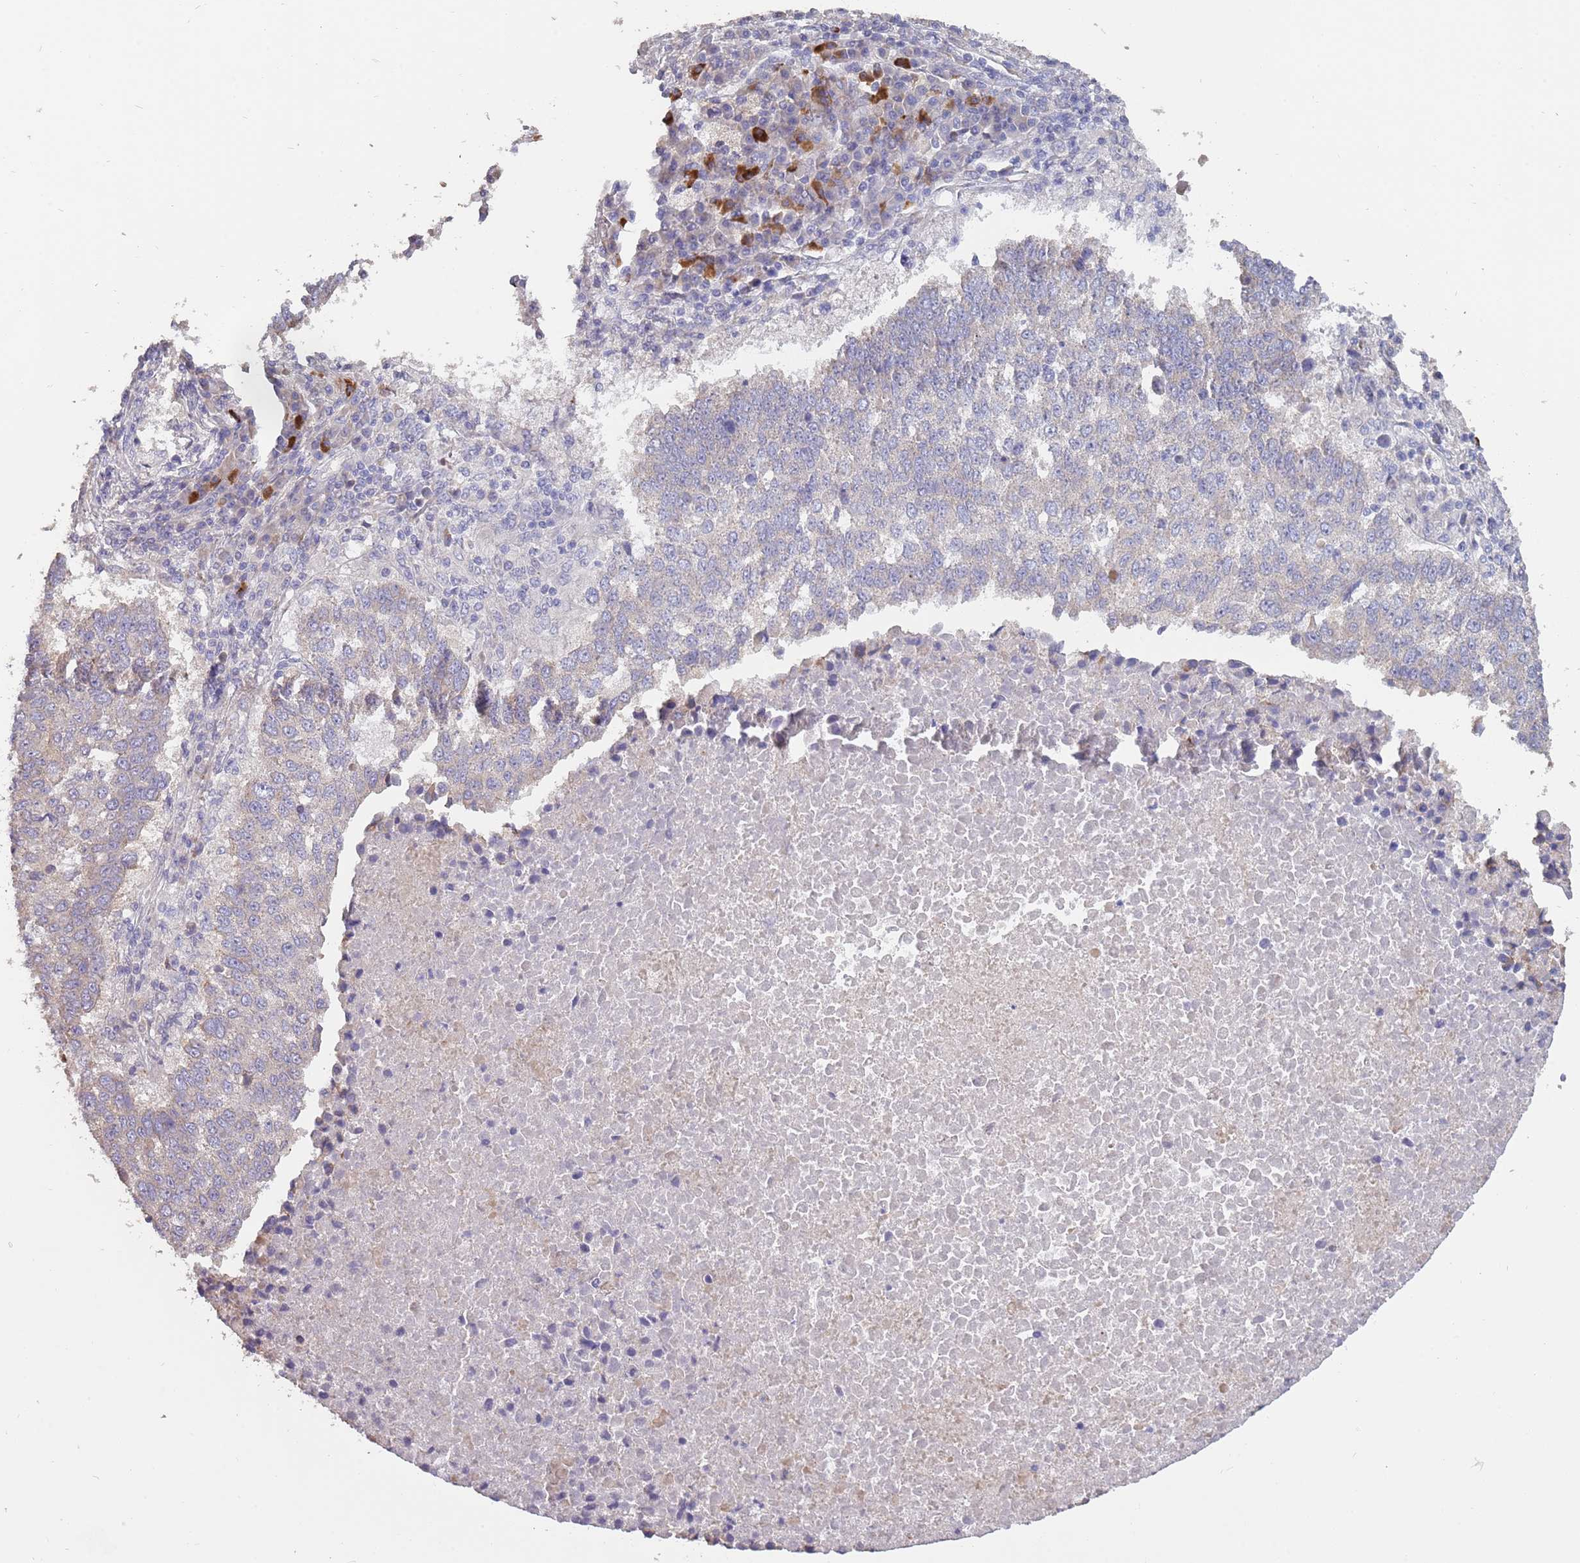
{"staining": {"intensity": "weak", "quantity": "<25%", "location": "cytoplasmic/membranous"}, "tissue": "lung cancer", "cell_type": "Tumor cells", "image_type": "cancer", "snomed": [{"axis": "morphology", "description": "Squamous cell carcinoma, NOS"}, {"axis": "topography", "description": "Lung"}], "caption": "A photomicrograph of human lung cancer (squamous cell carcinoma) is negative for staining in tumor cells.", "gene": "SUSD1", "patient": {"sex": "male", "age": 73}}